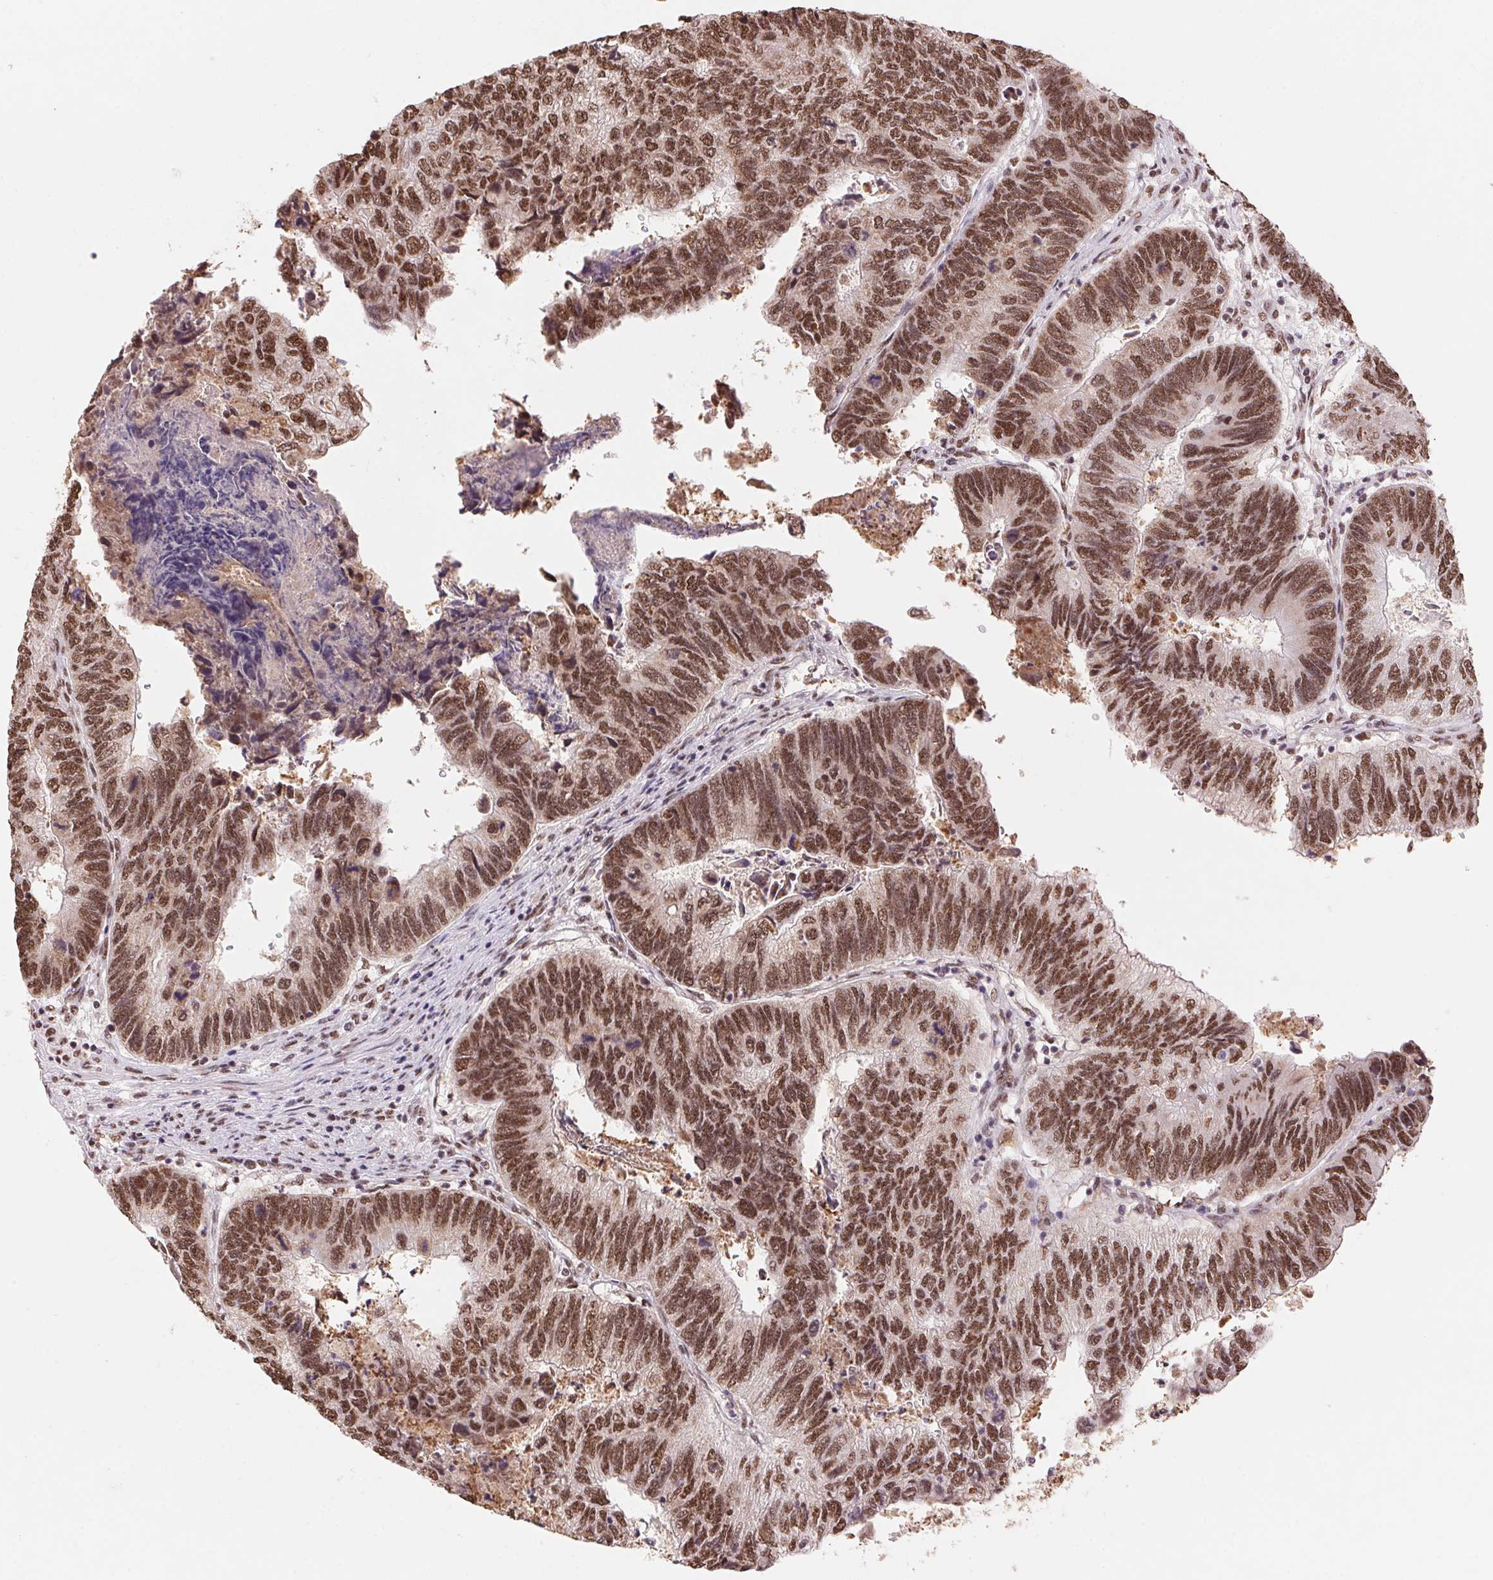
{"staining": {"intensity": "moderate", "quantity": ">75%", "location": "nuclear"}, "tissue": "colorectal cancer", "cell_type": "Tumor cells", "image_type": "cancer", "snomed": [{"axis": "morphology", "description": "Adenocarcinoma, NOS"}, {"axis": "topography", "description": "Colon"}], "caption": "Immunohistochemical staining of adenocarcinoma (colorectal) shows moderate nuclear protein positivity in approximately >75% of tumor cells.", "gene": "SNRPG", "patient": {"sex": "female", "age": 67}}